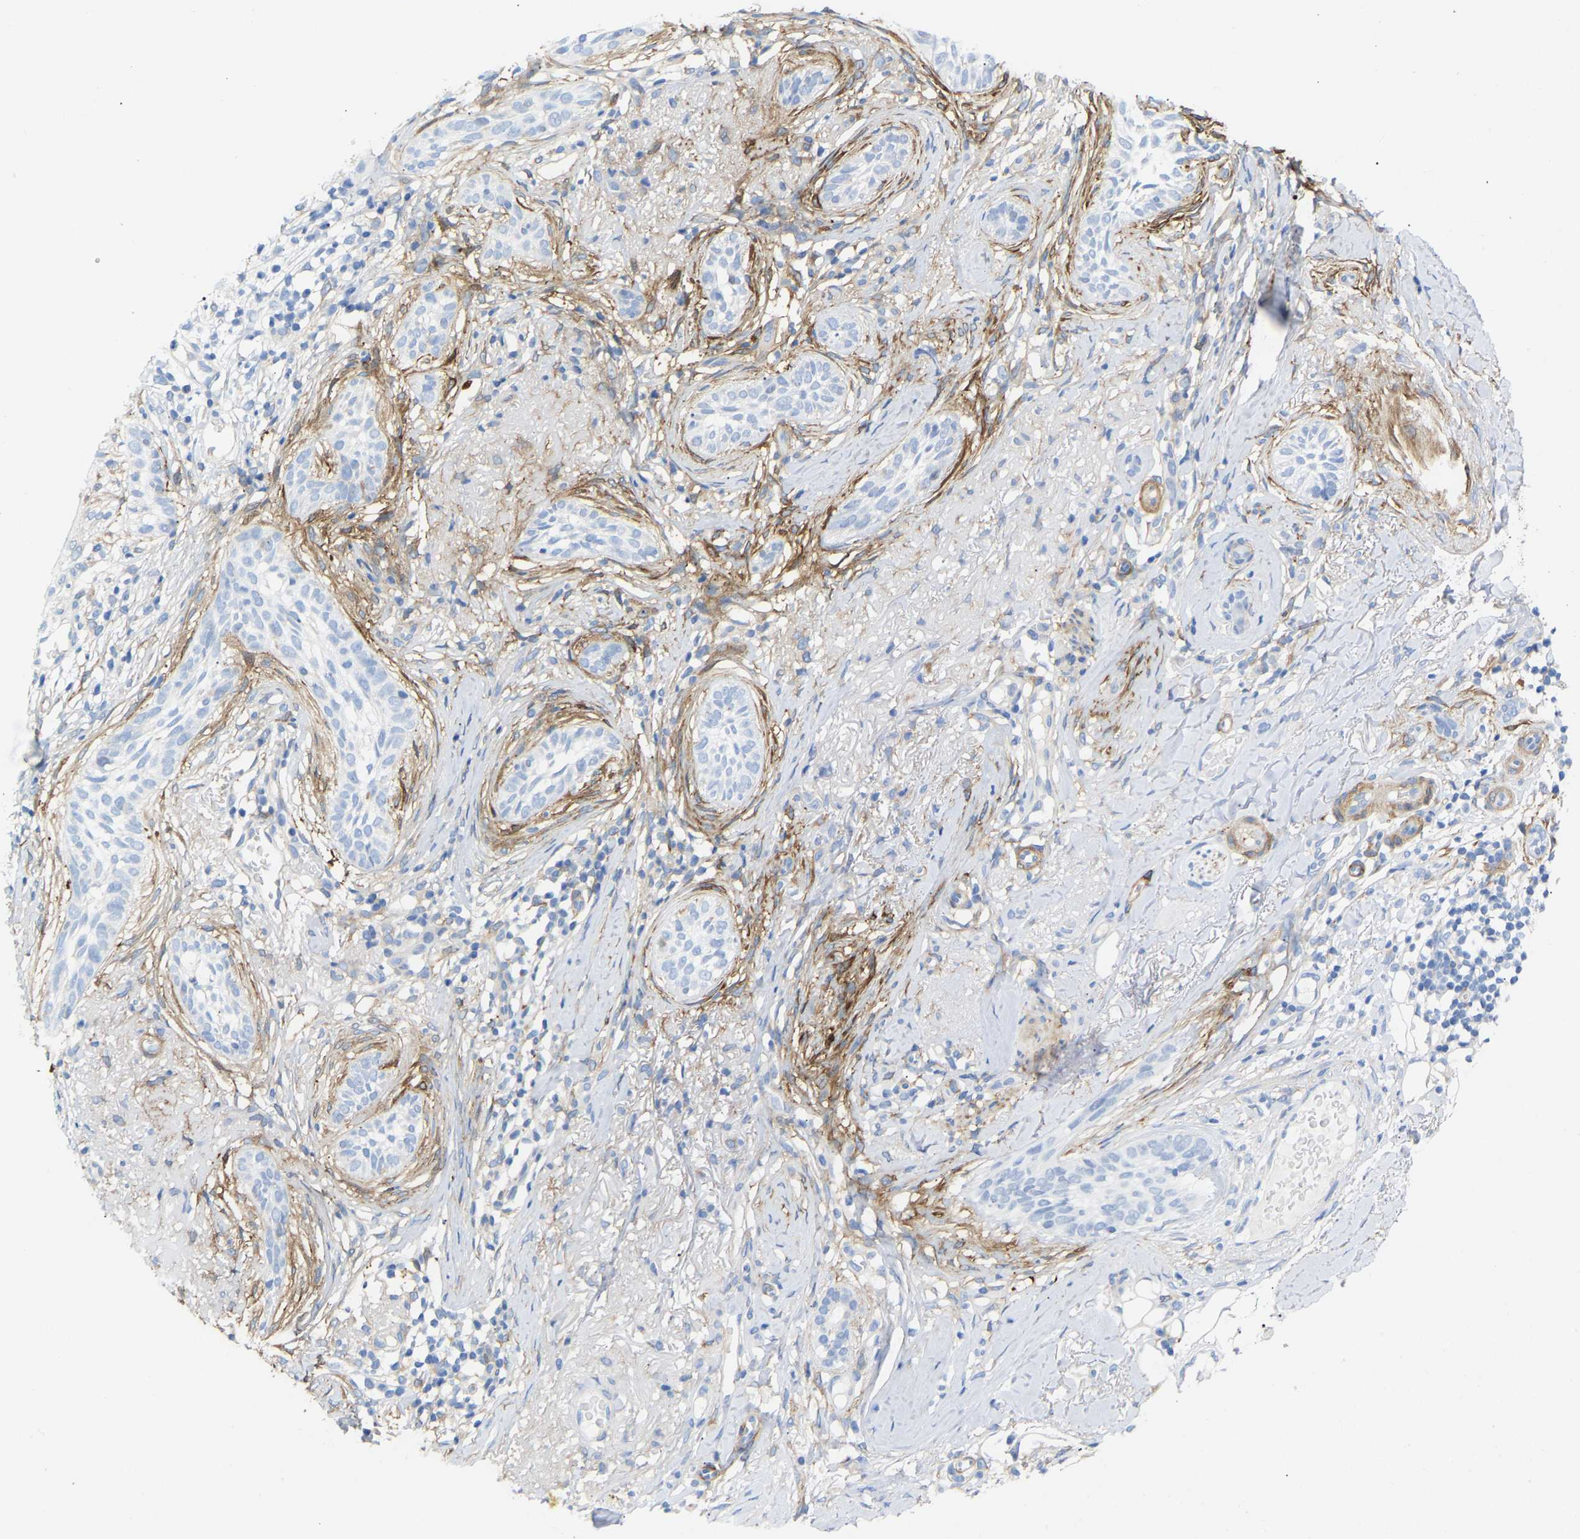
{"staining": {"intensity": "negative", "quantity": "none", "location": "none"}, "tissue": "skin cancer", "cell_type": "Tumor cells", "image_type": "cancer", "snomed": [{"axis": "morphology", "description": "Basal cell carcinoma"}, {"axis": "topography", "description": "Skin"}], "caption": "Skin cancer (basal cell carcinoma) was stained to show a protein in brown. There is no significant staining in tumor cells.", "gene": "AMPH", "patient": {"sex": "female", "age": 88}}